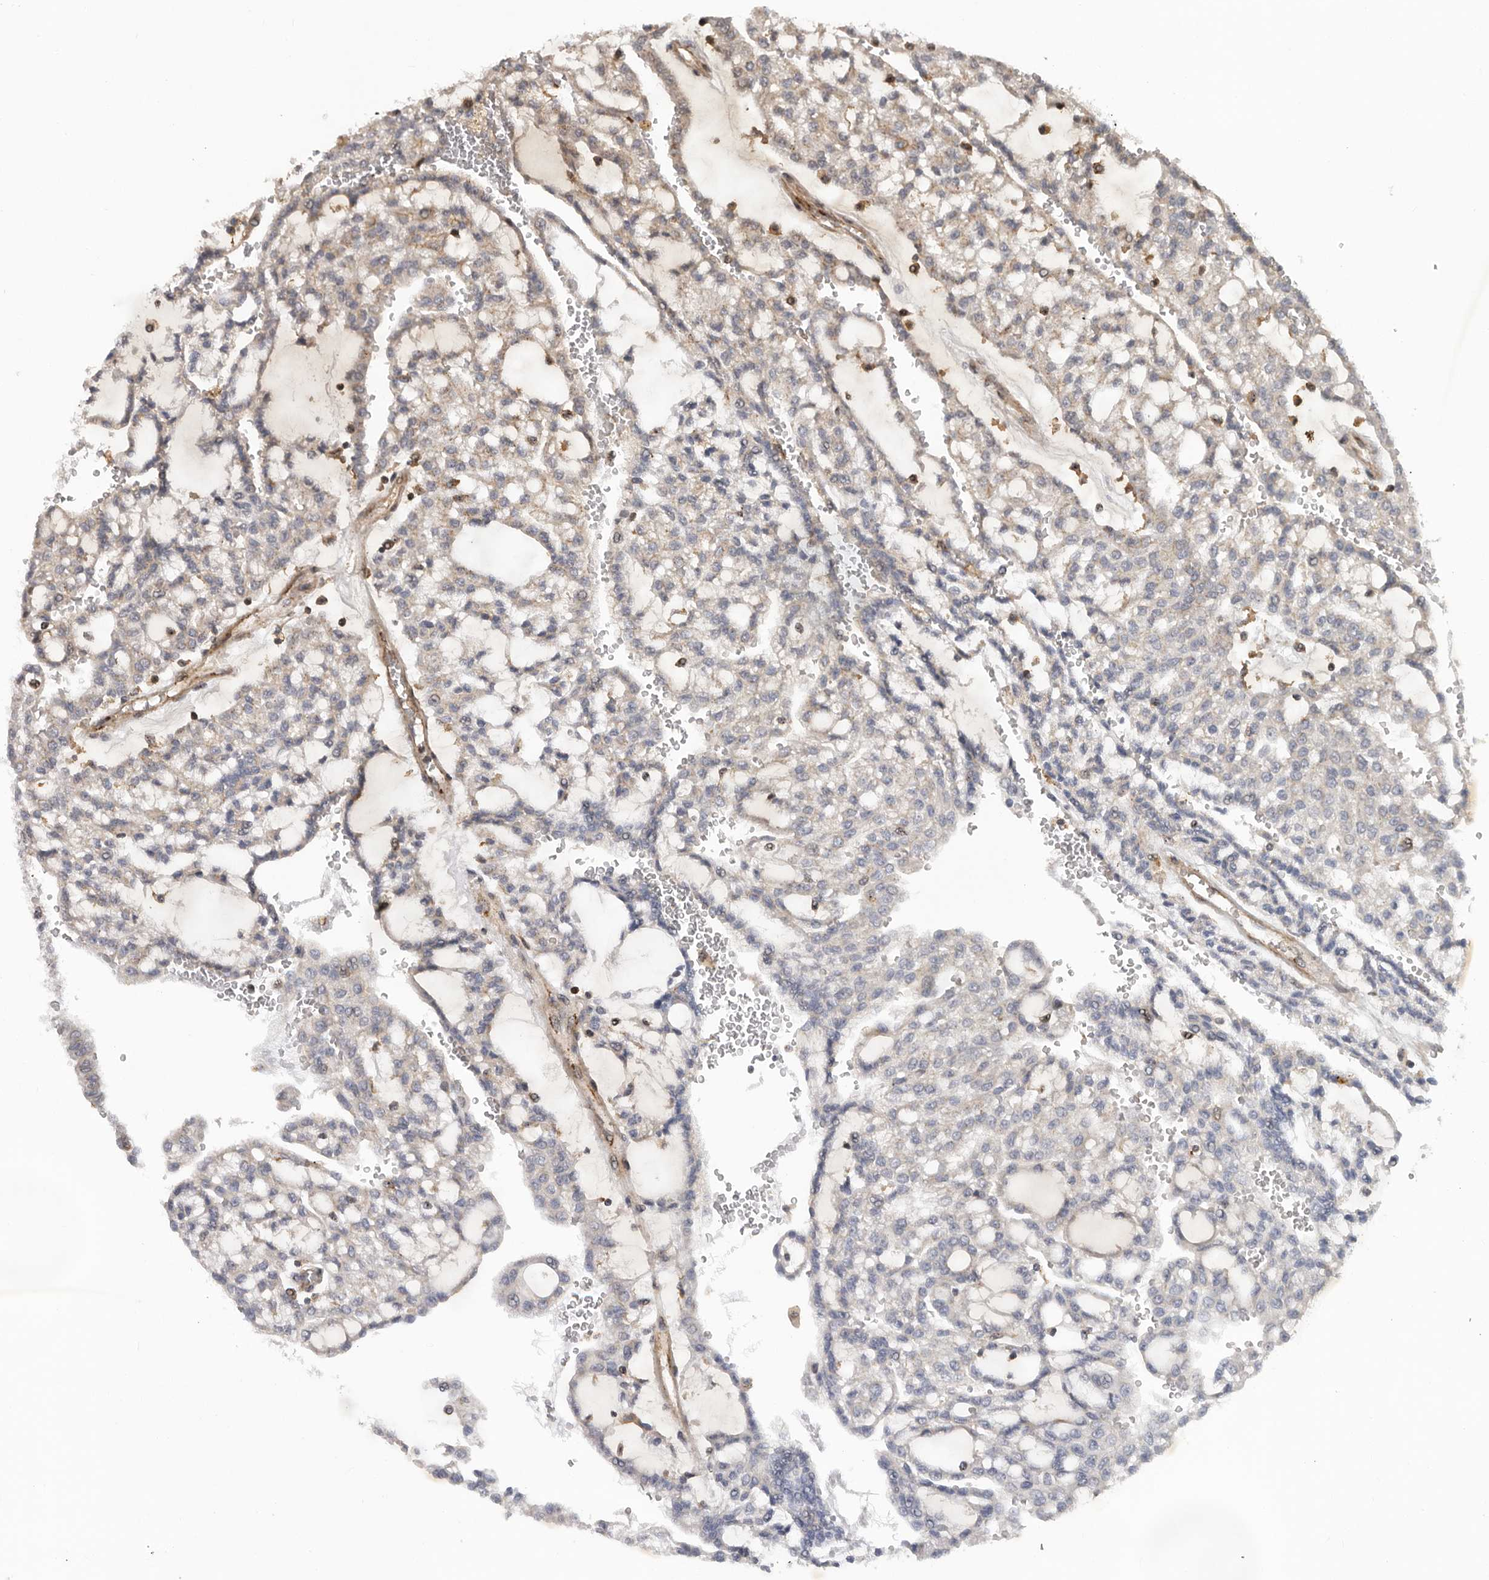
{"staining": {"intensity": "weak", "quantity": "25%-75%", "location": "cytoplasmic/membranous"}, "tissue": "renal cancer", "cell_type": "Tumor cells", "image_type": "cancer", "snomed": [{"axis": "morphology", "description": "Adenocarcinoma, NOS"}, {"axis": "topography", "description": "Kidney"}], "caption": "Protein staining reveals weak cytoplasmic/membranous expression in about 25%-75% of tumor cells in renal adenocarcinoma.", "gene": "RNF157", "patient": {"sex": "male", "age": 63}}